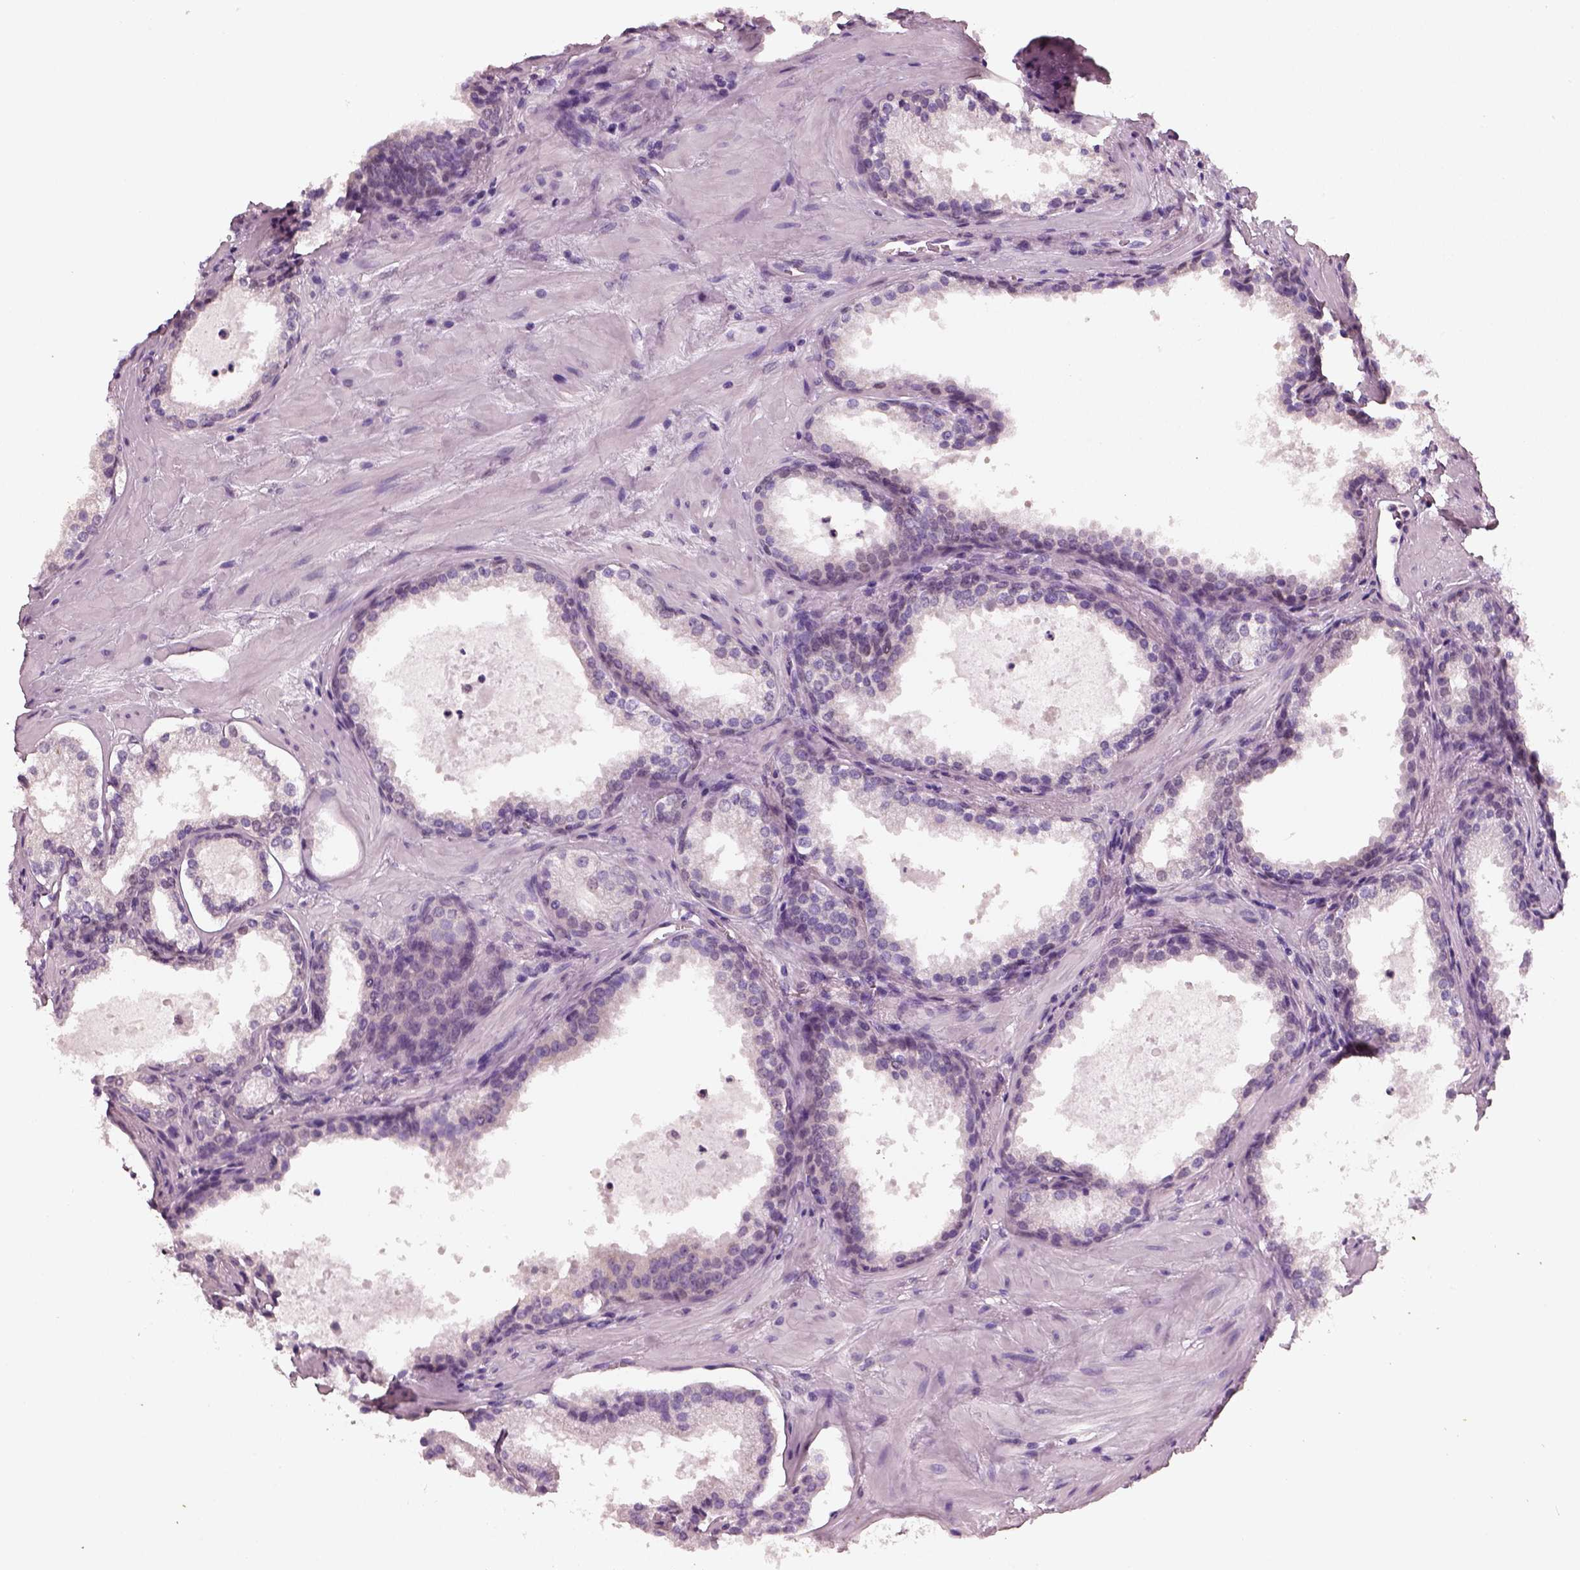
{"staining": {"intensity": "negative", "quantity": "none", "location": "none"}, "tissue": "prostate cancer", "cell_type": "Tumor cells", "image_type": "cancer", "snomed": [{"axis": "morphology", "description": "Adenocarcinoma, Low grade"}, {"axis": "topography", "description": "Prostate"}], "caption": "This is an immunohistochemistry (IHC) micrograph of human low-grade adenocarcinoma (prostate). There is no positivity in tumor cells.", "gene": "ELSPBP1", "patient": {"sex": "male", "age": 56}}